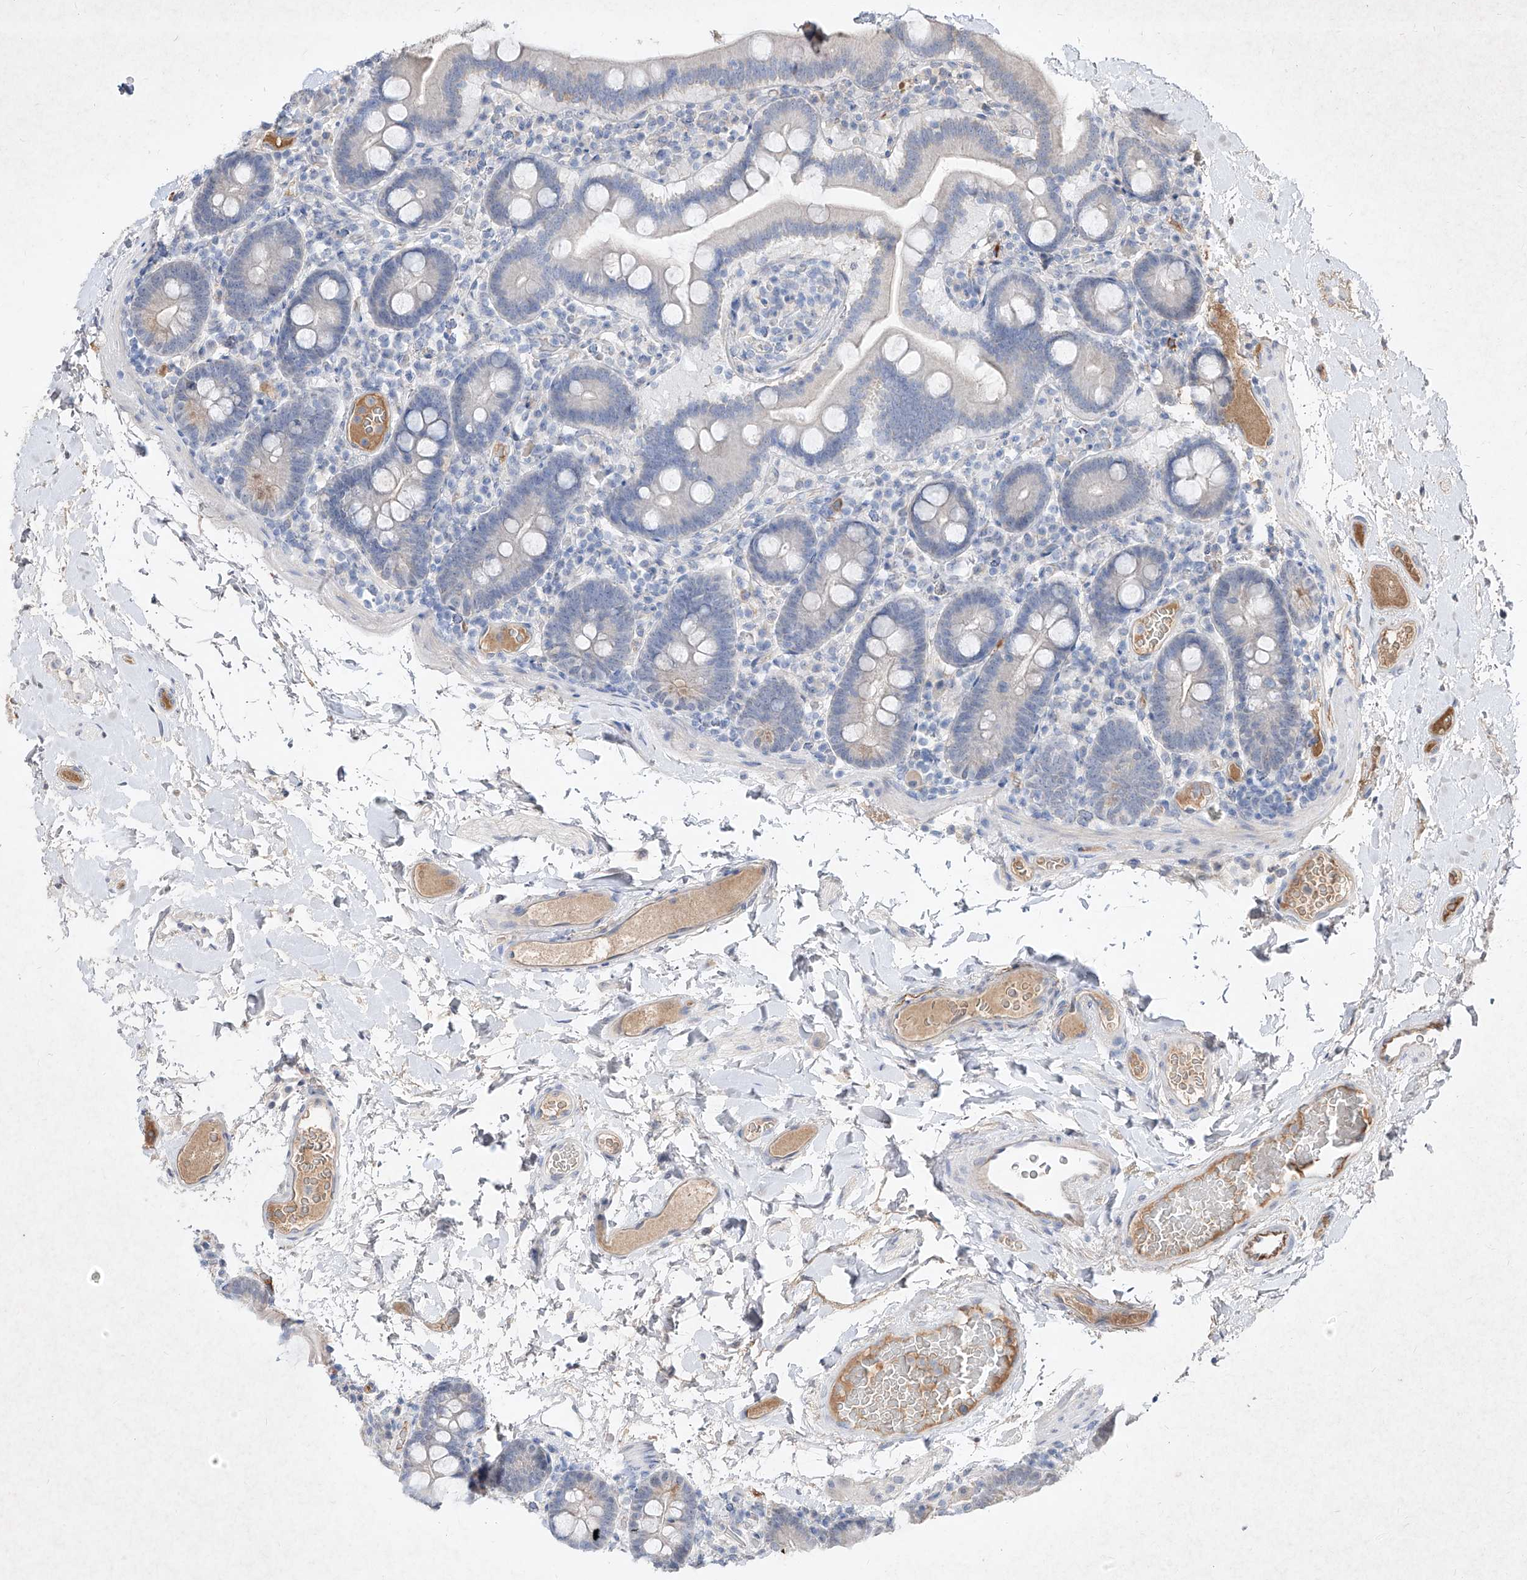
{"staining": {"intensity": "moderate", "quantity": "<25%", "location": "cytoplasmic/membranous"}, "tissue": "duodenum", "cell_type": "Glandular cells", "image_type": "normal", "snomed": [{"axis": "morphology", "description": "Normal tissue, NOS"}, {"axis": "topography", "description": "Duodenum"}], "caption": "About <25% of glandular cells in benign duodenum exhibit moderate cytoplasmic/membranous protein staining as visualized by brown immunohistochemical staining.", "gene": "C4A", "patient": {"sex": "male", "age": 55}}